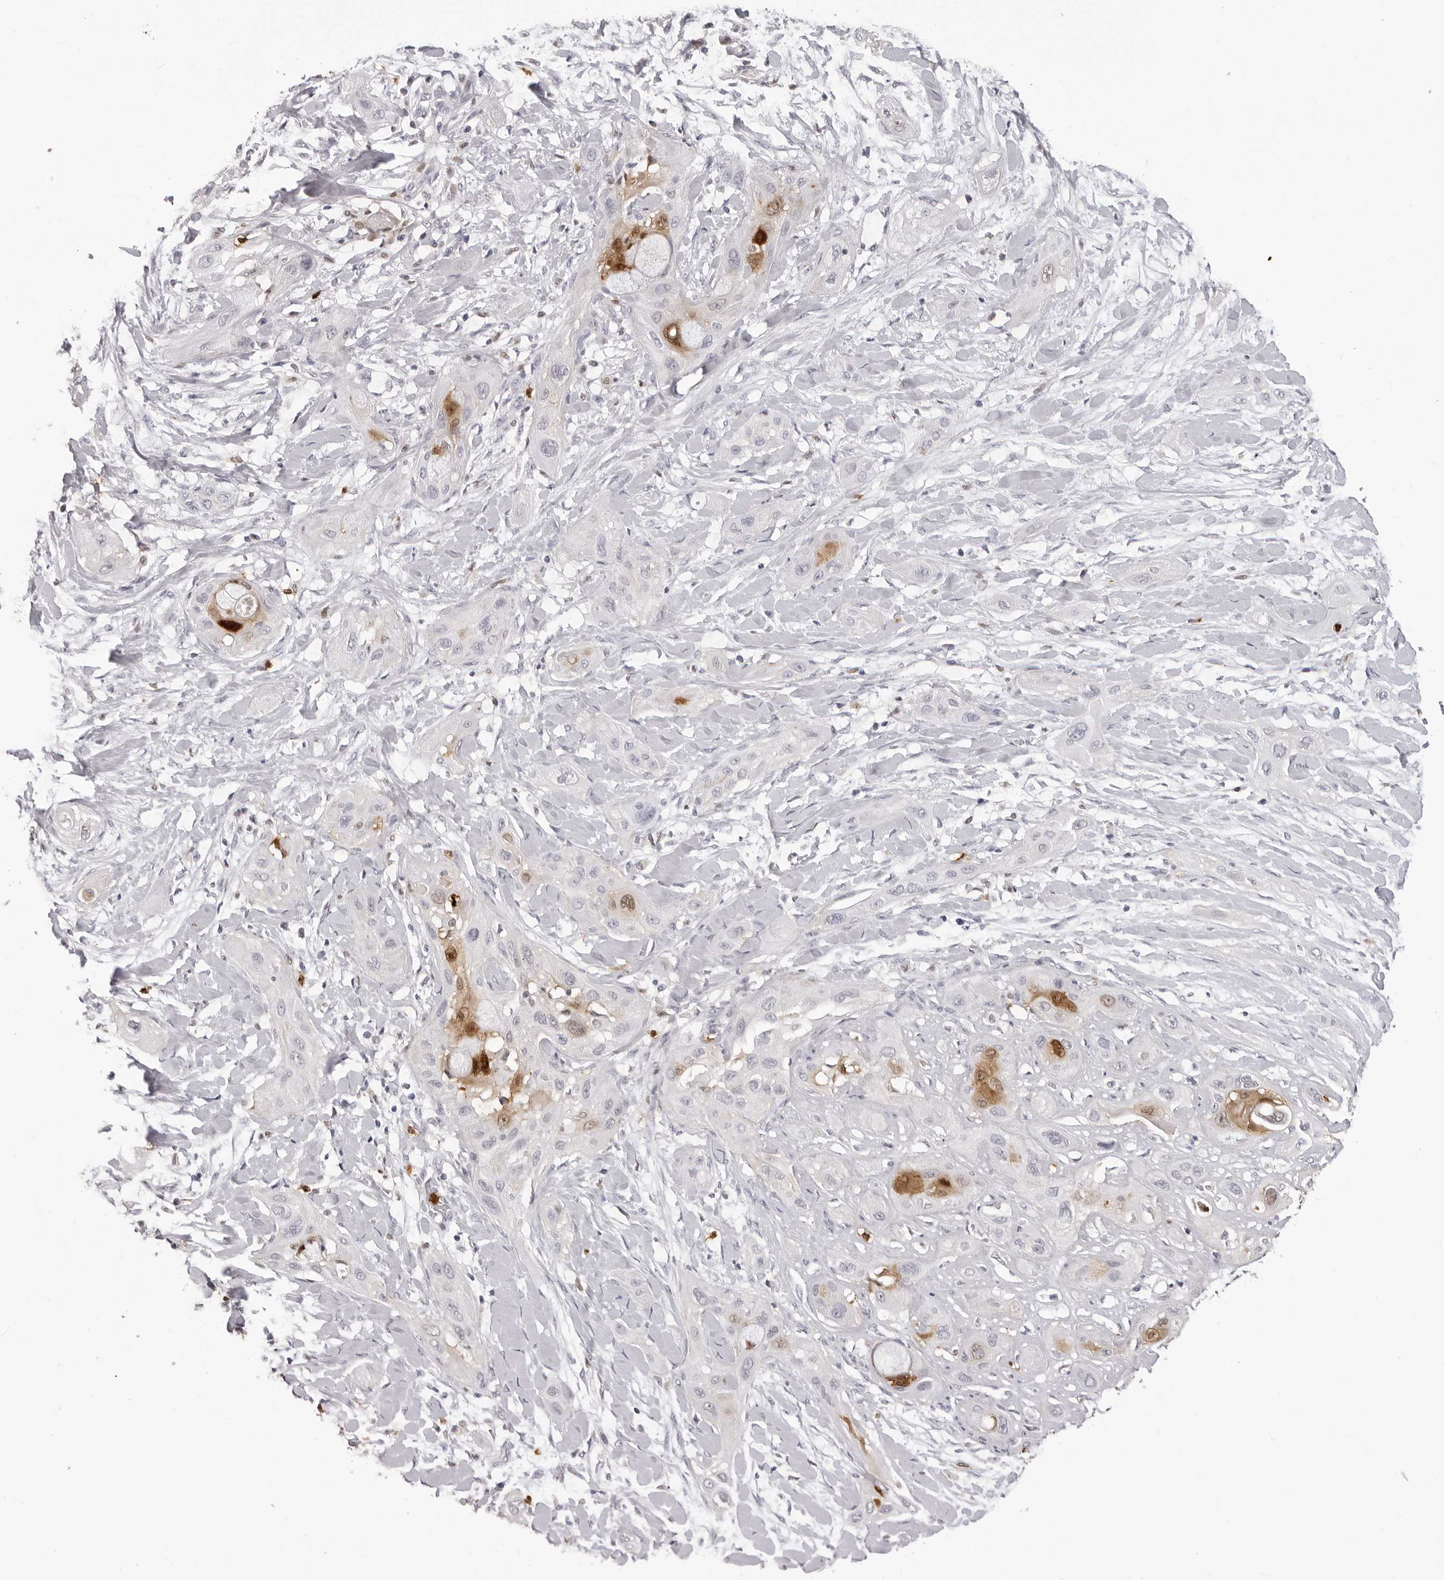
{"staining": {"intensity": "moderate", "quantity": "<25%", "location": "cytoplasmic/membranous,nuclear"}, "tissue": "lung cancer", "cell_type": "Tumor cells", "image_type": "cancer", "snomed": [{"axis": "morphology", "description": "Squamous cell carcinoma, NOS"}, {"axis": "topography", "description": "Lung"}], "caption": "Human lung cancer (squamous cell carcinoma) stained with a protein marker reveals moderate staining in tumor cells.", "gene": "IL31", "patient": {"sex": "female", "age": 47}}